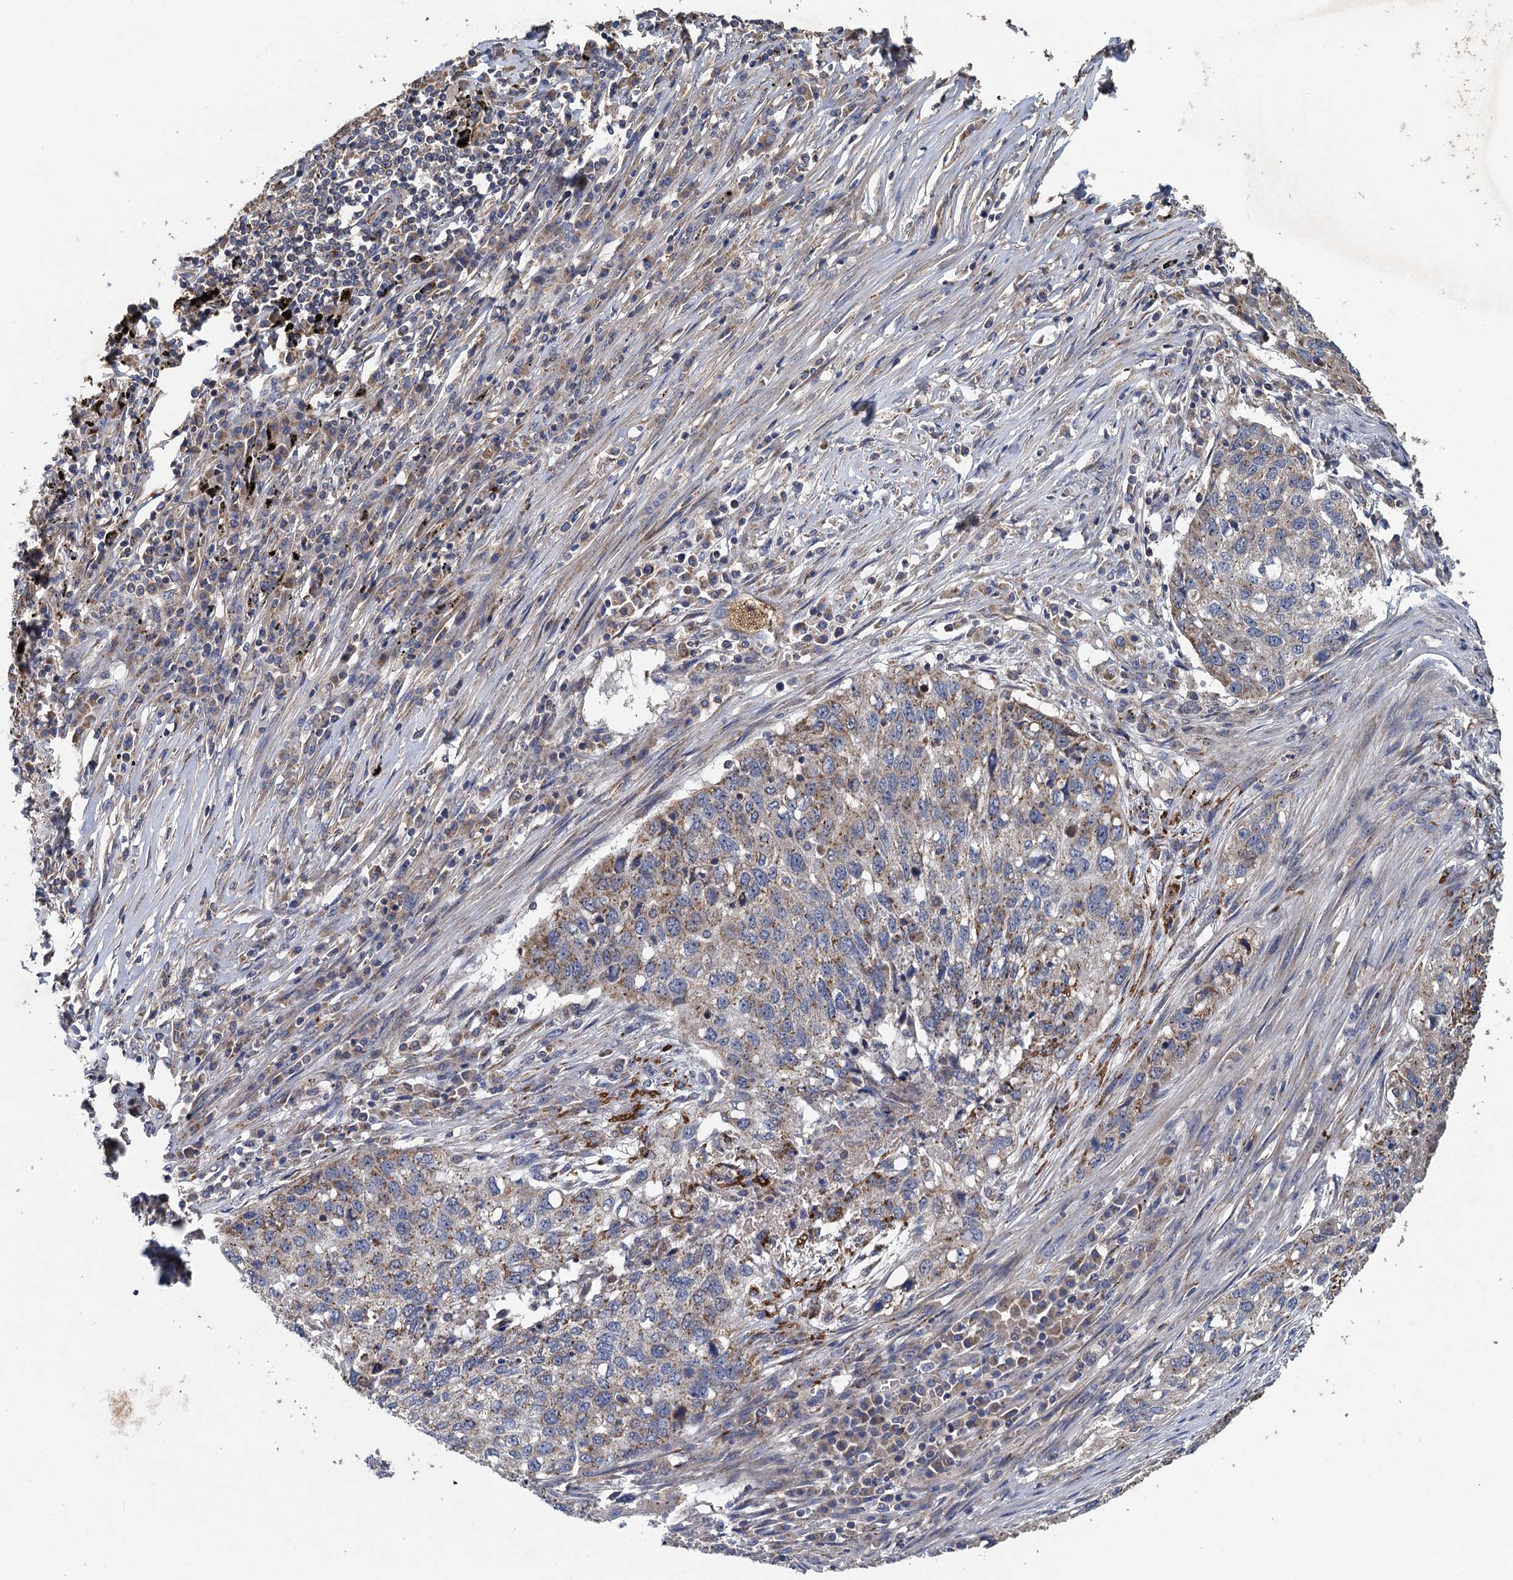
{"staining": {"intensity": "weak", "quantity": "25%-75%", "location": "cytoplasmic/membranous"}, "tissue": "lung cancer", "cell_type": "Tumor cells", "image_type": "cancer", "snomed": [{"axis": "morphology", "description": "Squamous cell carcinoma, NOS"}, {"axis": "topography", "description": "Lung"}], "caption": "Immunohistochemical staining of human squamous cell carcinoma (lung) exhibits low levels of weak cytoplasmic/membranous expression in about 25%-75% of tumor cells. Ihc stains the protein of interest in brown and the nuclei are stained blue.", "gene": "BCS1L", "patient": {"sex": "female", "age": 63}}